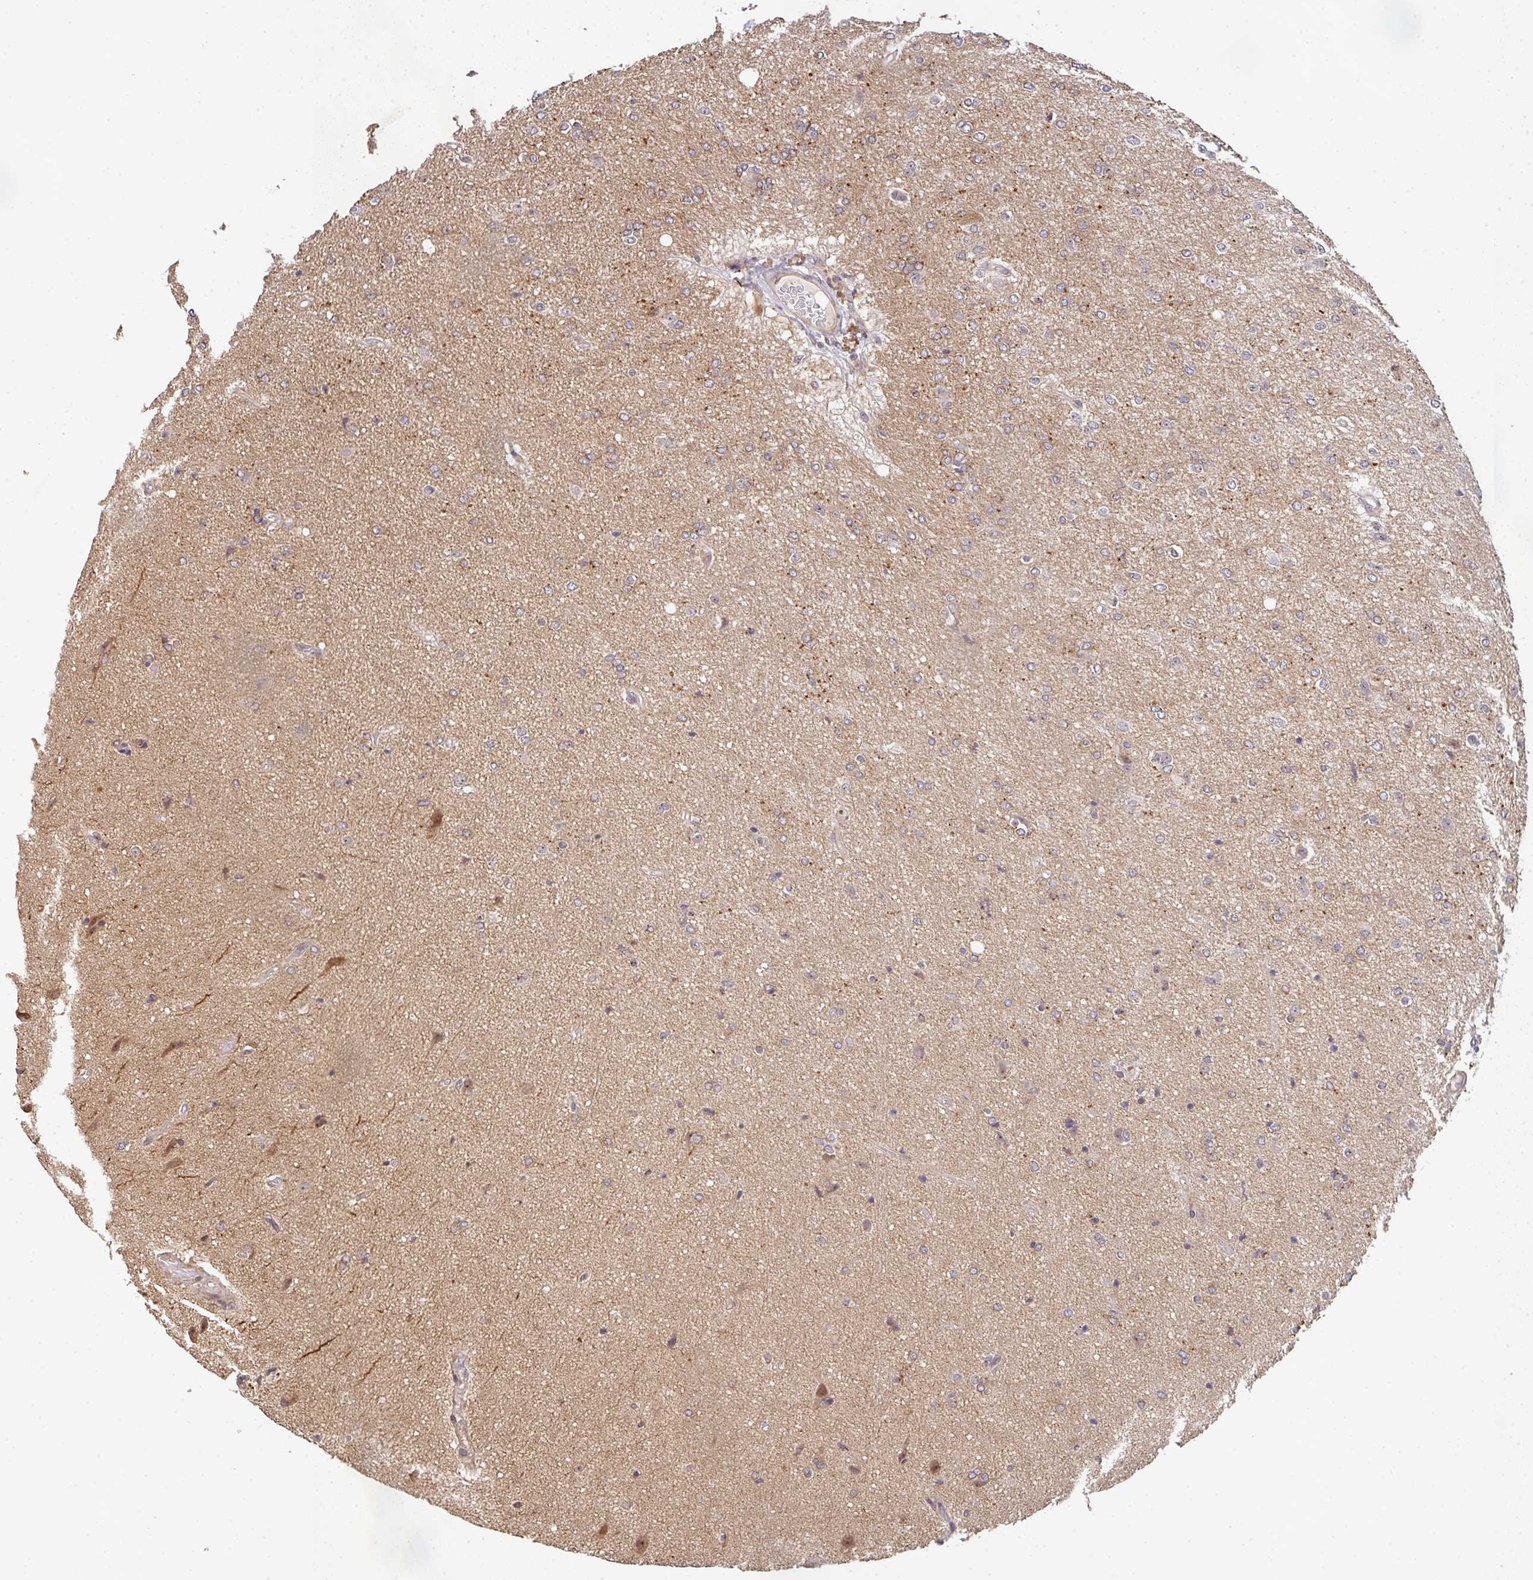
{"staining": {"intensity": "negative", "quantity": "none", "location": "none"}, "tissue": "glioma", "cell_type": "Tumor cells", "image_type": "cancer", "snomed": [{"axis": "morphology", "description": "Glioma, malignant, Low grade"}, {"axis": "topography", "description": "Brain"}], "caption": "Immunohistochemical staining of glioma displays no significant expression in tumor cells. (Brightfield microscopy of DAB (3,3'-diaminobenzidine) immunohistochemistry at high magnification).", "gene": "SIMC1", "patient": {"sex": "male", "age": 26}}